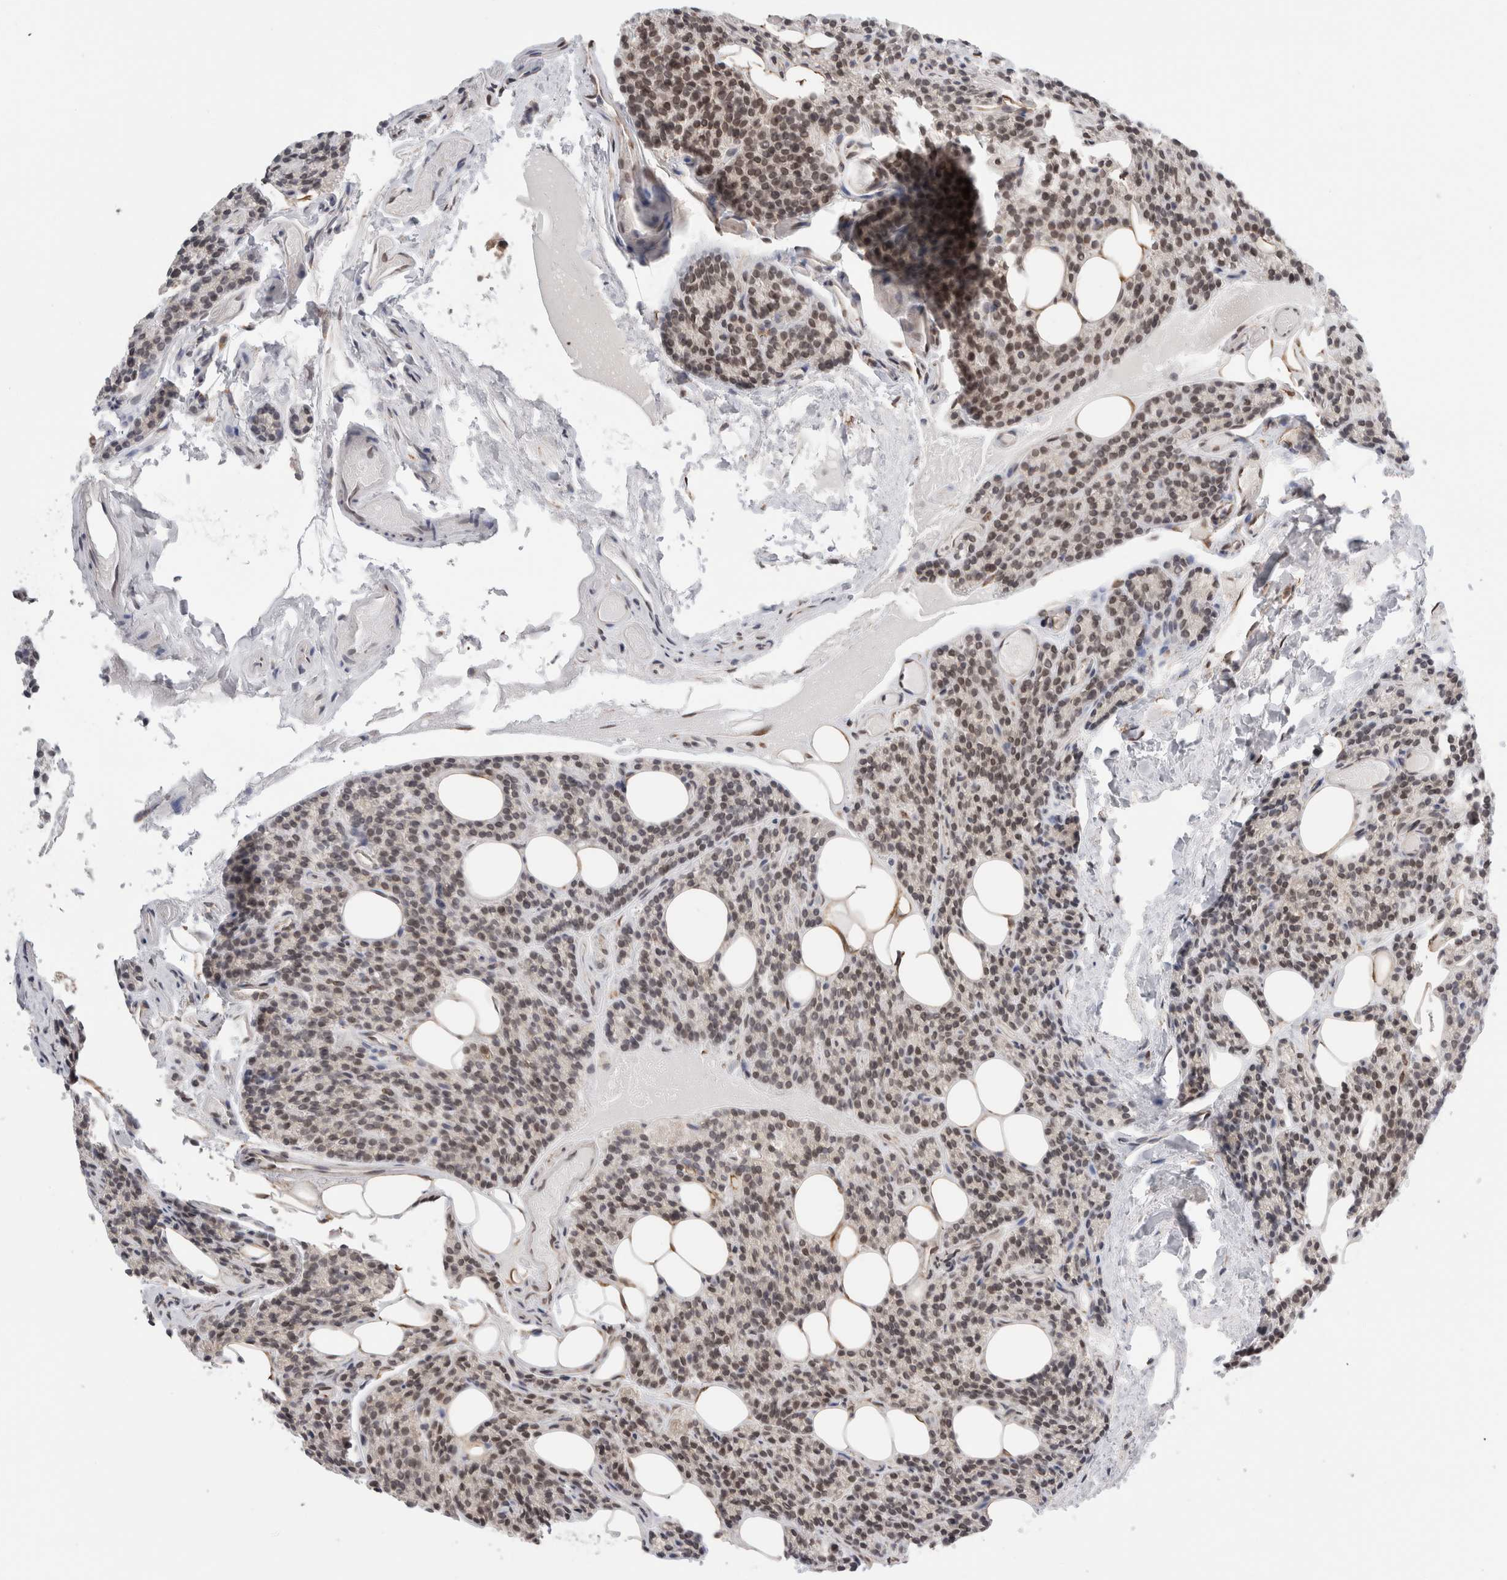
{"staining": {"intensity": "moderate", "quantity": ">75%", "location": "cytoplasmic/membranous,nuclear"}, "tissue": "parathyroid gland", "cell_type": "Glandular cells", "image_type": "normal", "snomed": [{"axis": "morphology", "description": "Normal tissue, NOS"}, {"axis": "topography", "description": "Parathyroid gland"}], "caption": "Immunohistochemistry micrograph of normal parathyroid gland: human parathyroid gland stained using immunohistochemistry shows medium levels of moderate protein expression localized specifically in the cytoplasmic/membranous,nuclear of glandular cells, appearing as a cytoplasmic/membranous,nuclear brown color.", "gene": "RBMX2", "patient": {"sex": "female", "age": 85}}